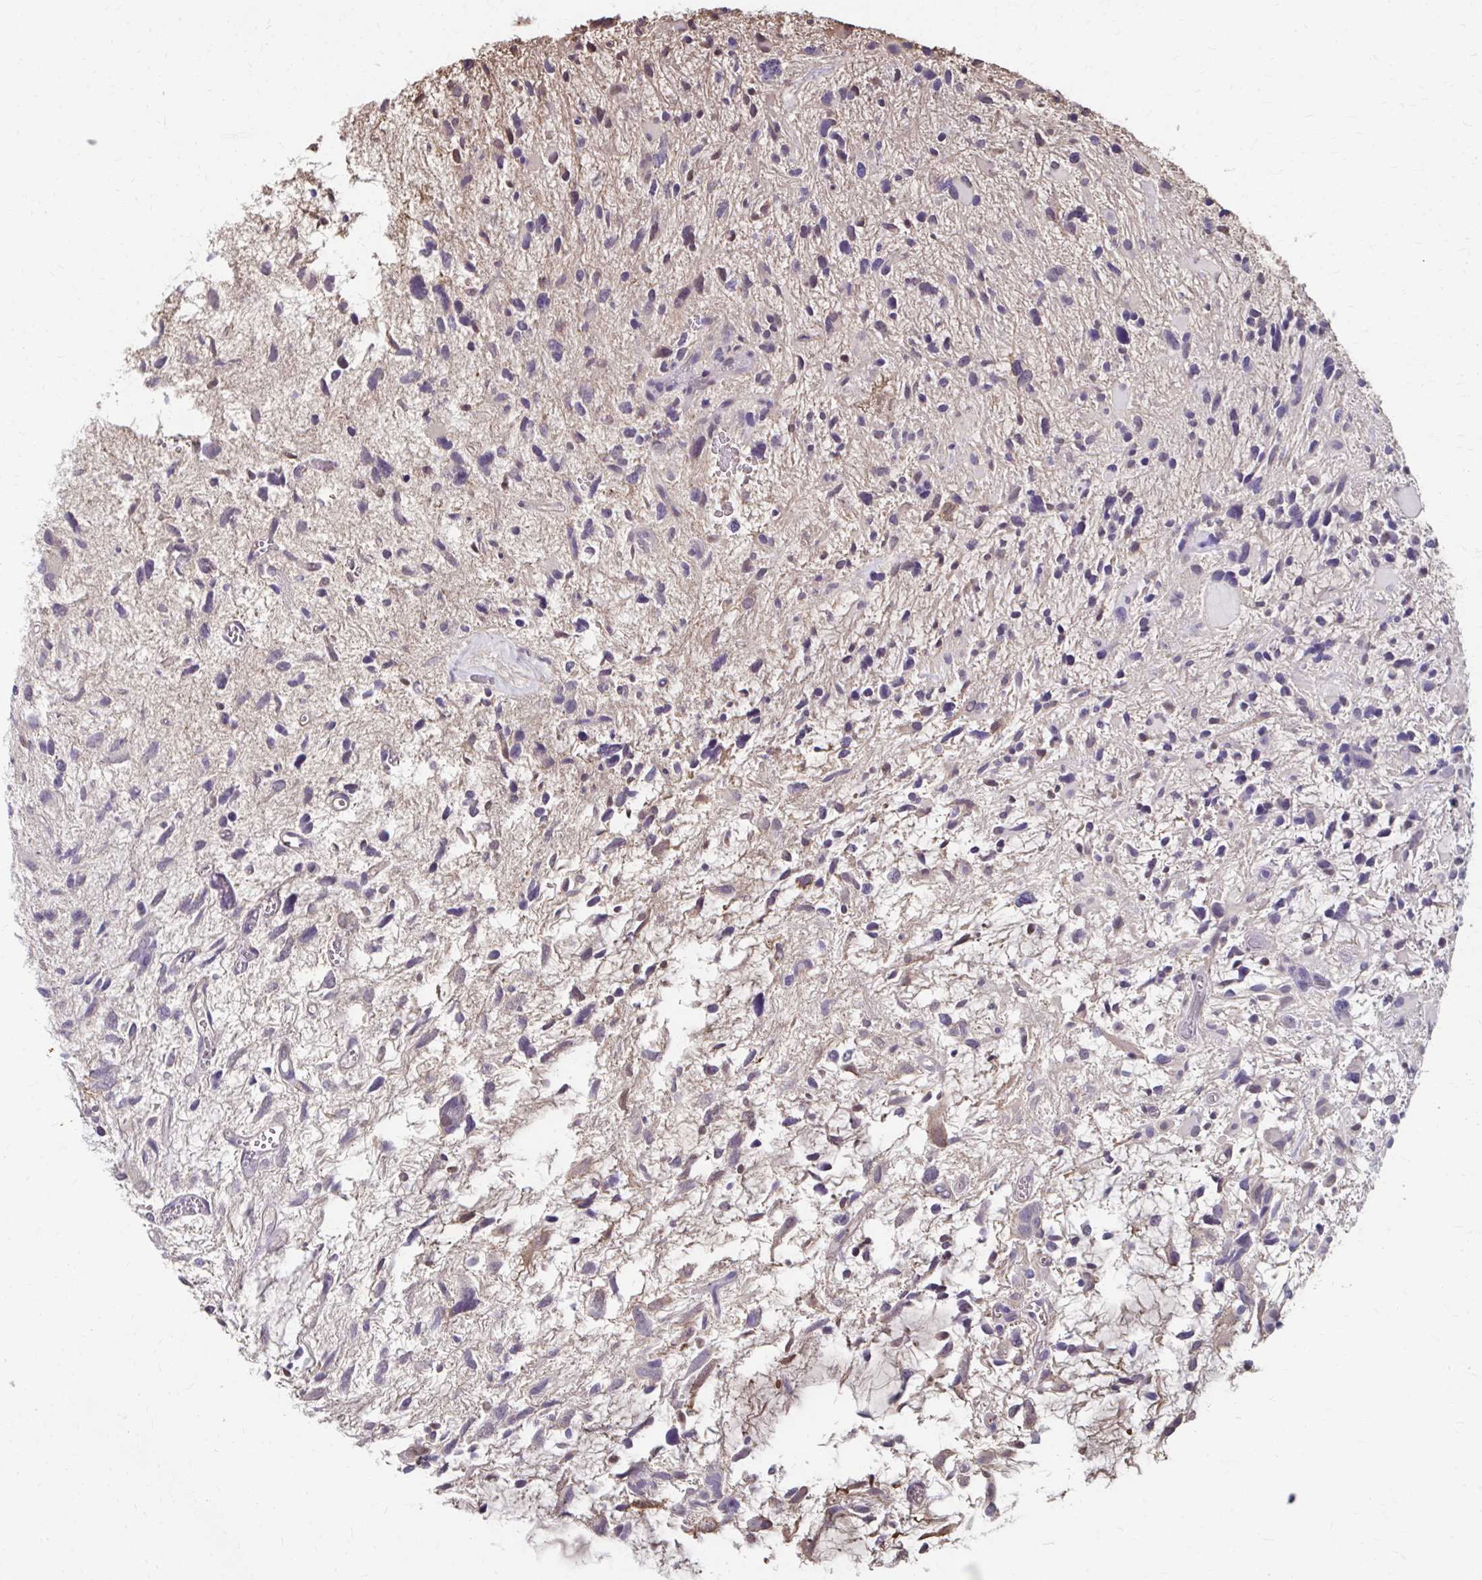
{"staining": {"intensity": "negative", "quantity": "none", "location": "none"}, "tissue": "glioma", "cell_type": "Tumor cells", "image_type": "cancer", "snomed": [{"axis": "morphology", "description": "Glioma, malignant, High grade"}, {"axis": "topography", "description": "Brain"}], "caption": "A micrograph of malignant high-grade glioma stained for a protein shows no brown staining in tumor cells.", "gene": "ING4", "patient": {"sex": "female", "age": 11}}